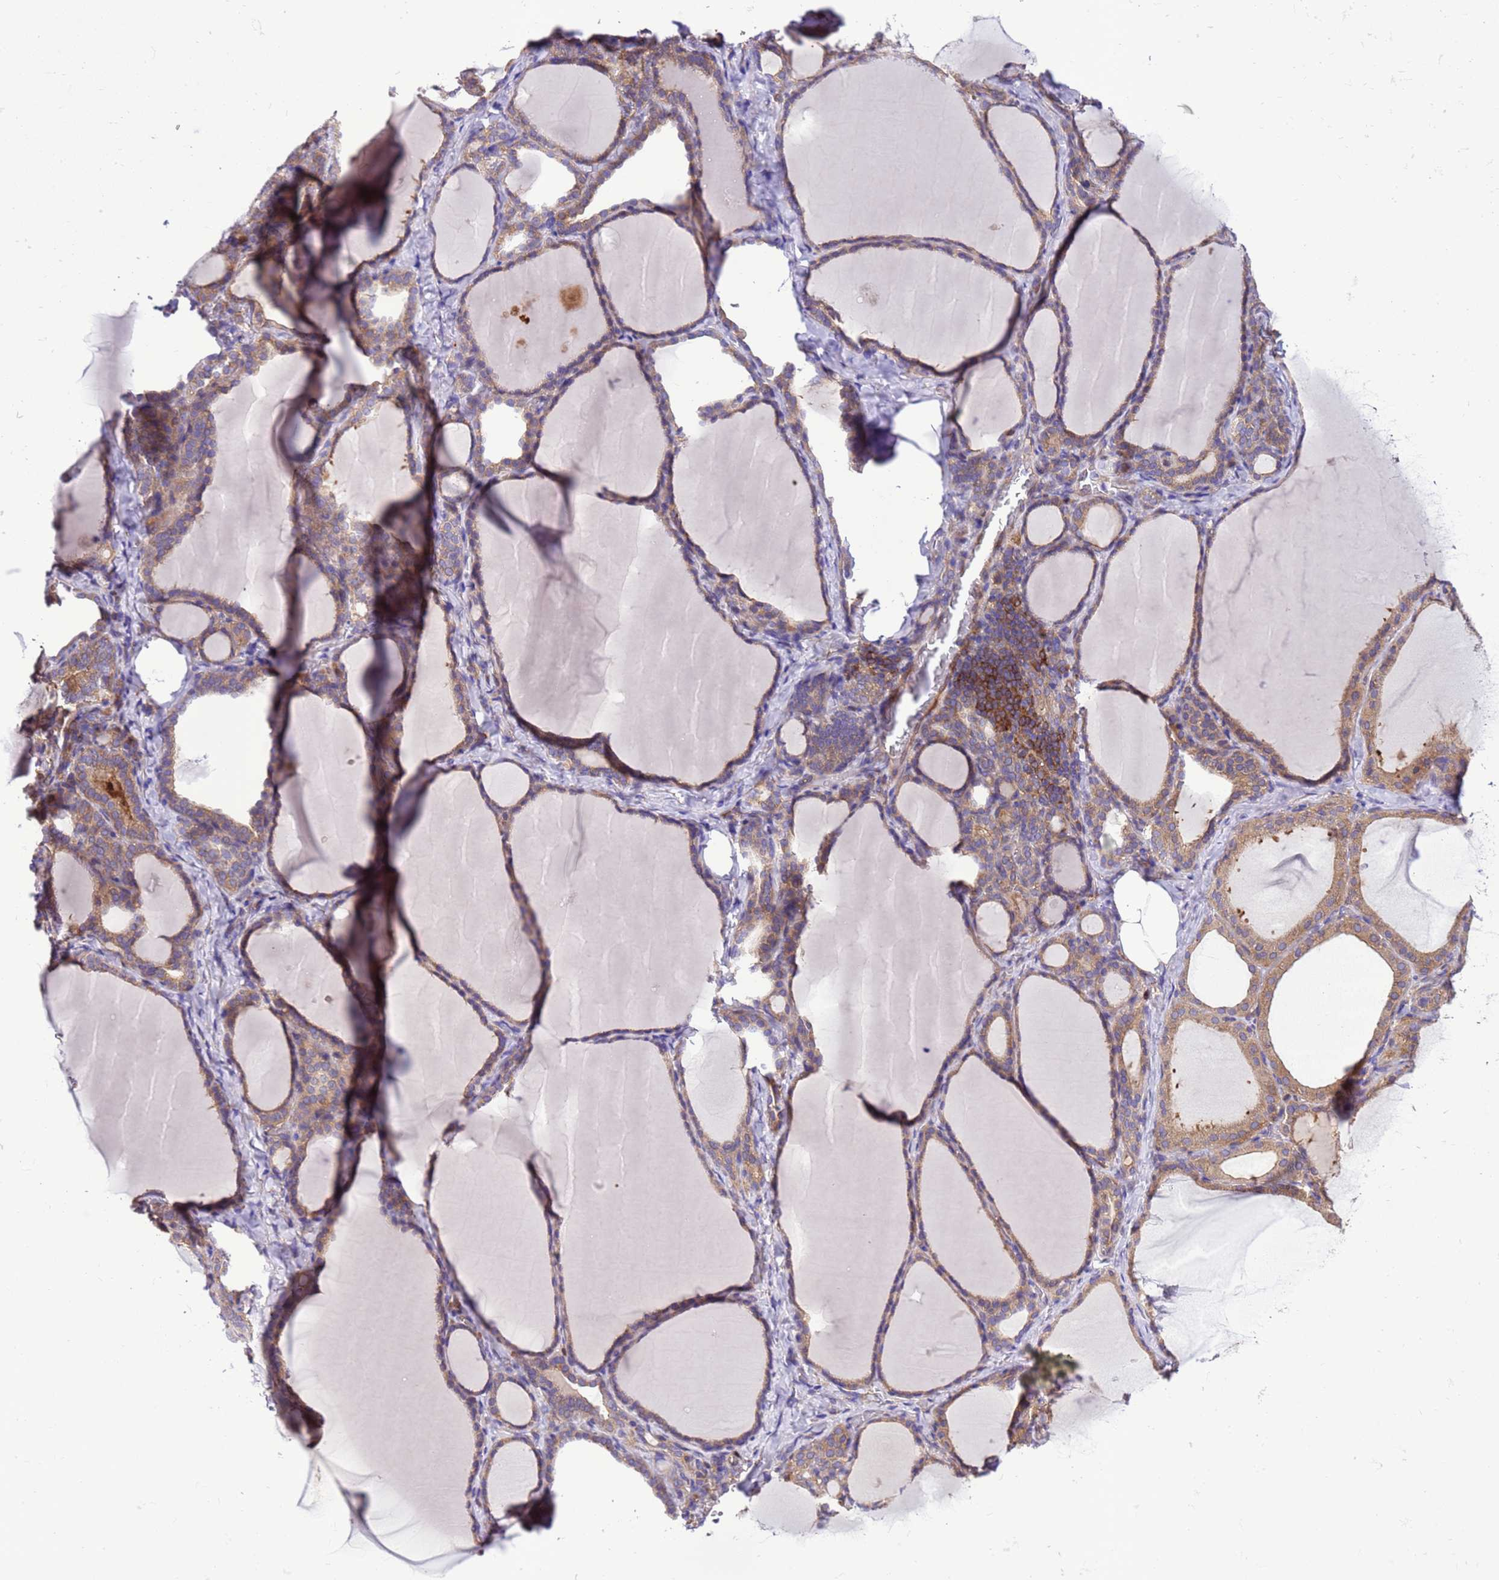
{"staining": {"intensity": "moderate", "quantity": ">75%", "location": "cytoplasmic/membranous"}, "tissue": "thyroid gland", "cell_type": "Glandular cells", "image_type": "normal", "snomed": [{"axis": "morphology", "description": "Normal tissue, NOS"}, {"axis": "topography", "description": "Thyroid gland"}], "caption": "Immunohistochemical staining of unremarkable human thyroid gland displays medium levels of moderate cytoplasmic/membranous positivity in about >75% of glandular cells. (brown staining indicates protein expression, while blue staining denotes nuclei).", "gene": "RABEP2", "patient": {"sex": "female", "age": 39}}